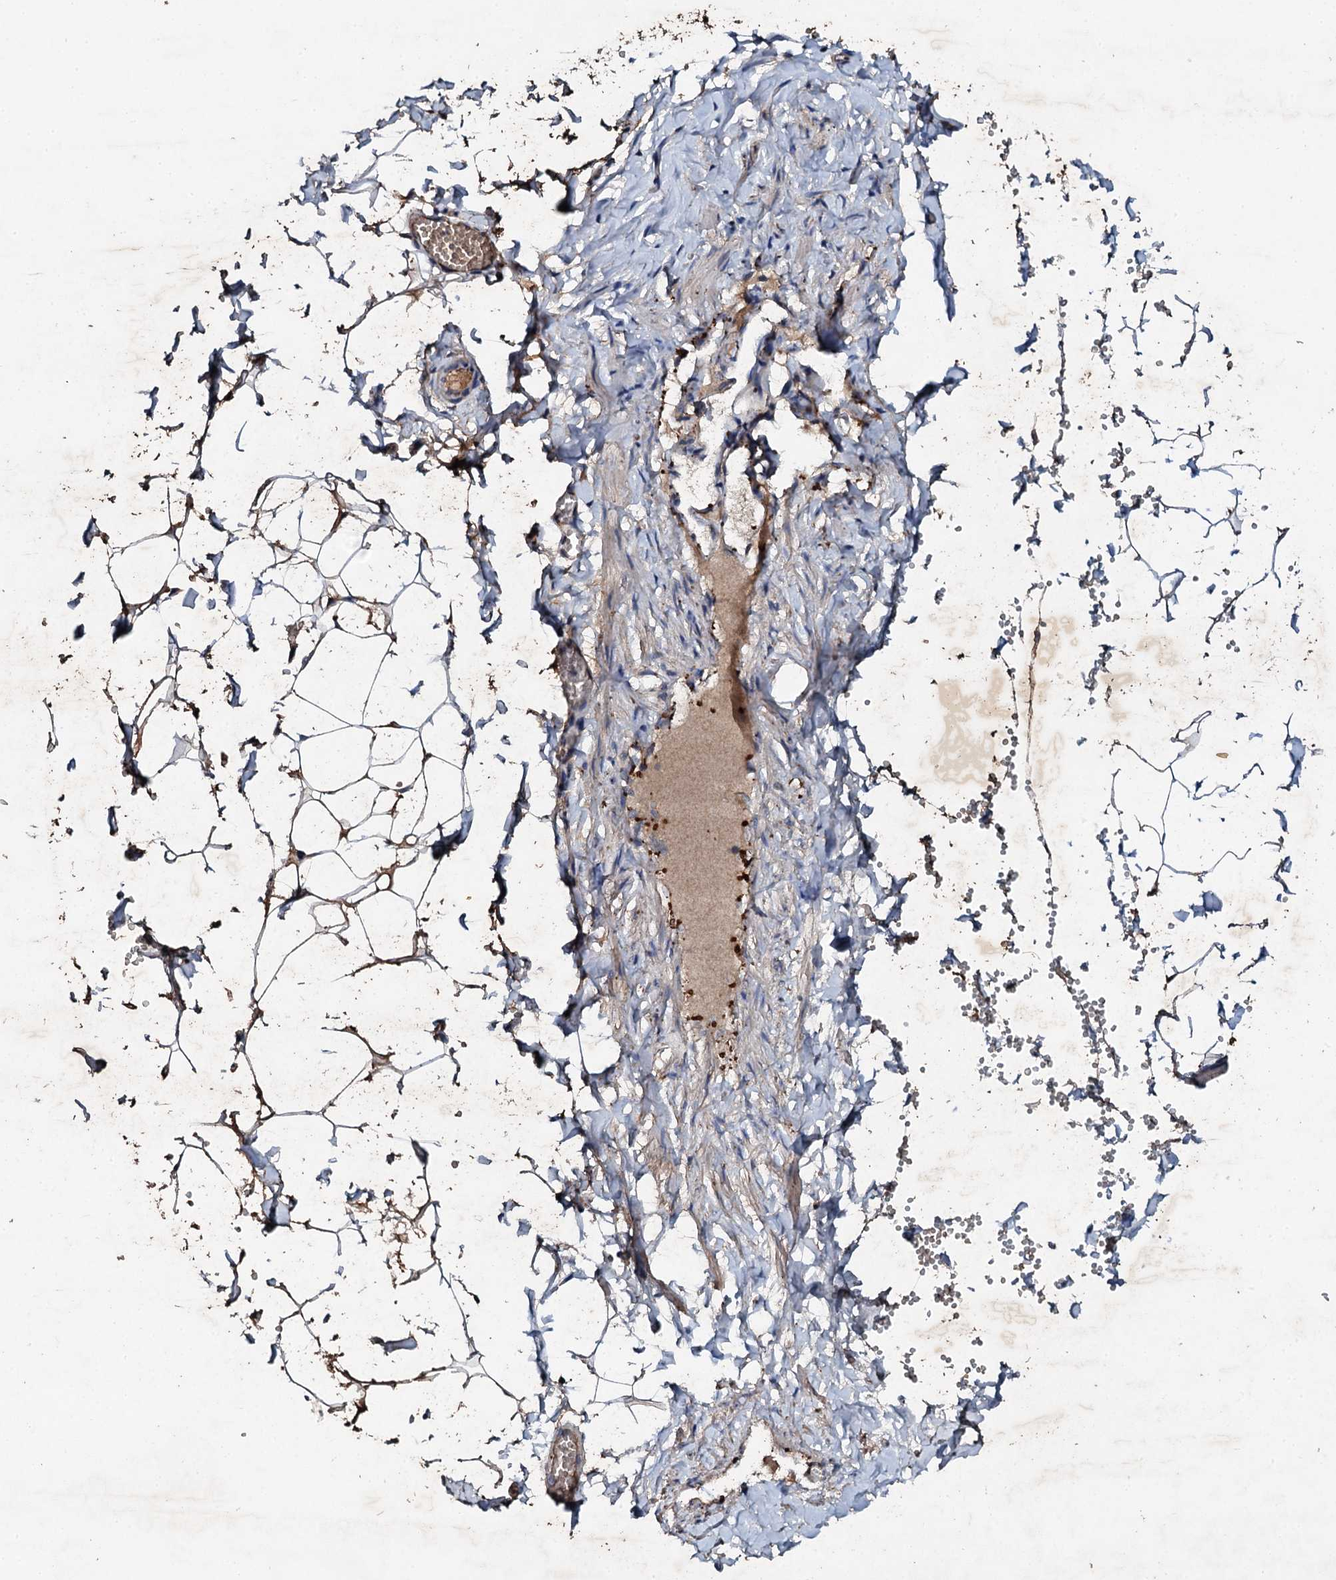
{"staining": {"intensity": "strong", "quantity": "25%-75%", "location": "cytoplasmic/membranous"}, "tissue": "adipose tissue", "cell_type": "Adipocytes", "image_type": "normal", "snomed": [{"axis": "morphology", "description": "Normal tissue, NOS"}, {"axis": "topography", "description": "Gallbladder"}, {"axis": "topography", "description": "Peripheral nerve tissue"}], "caption": "IHC histopathology image of unremarkable adipose tissue: human adipose tissue stained using immunohistochemistry (IHC) displays high levels of strong protein expression localized specifically in the cytoplasmic/membranous of adipocytes, appearing as a cytoplasmic/membranous brown color.", "gene": "ADAMTS10", "patient": {"sex": "male", "age": 38}}